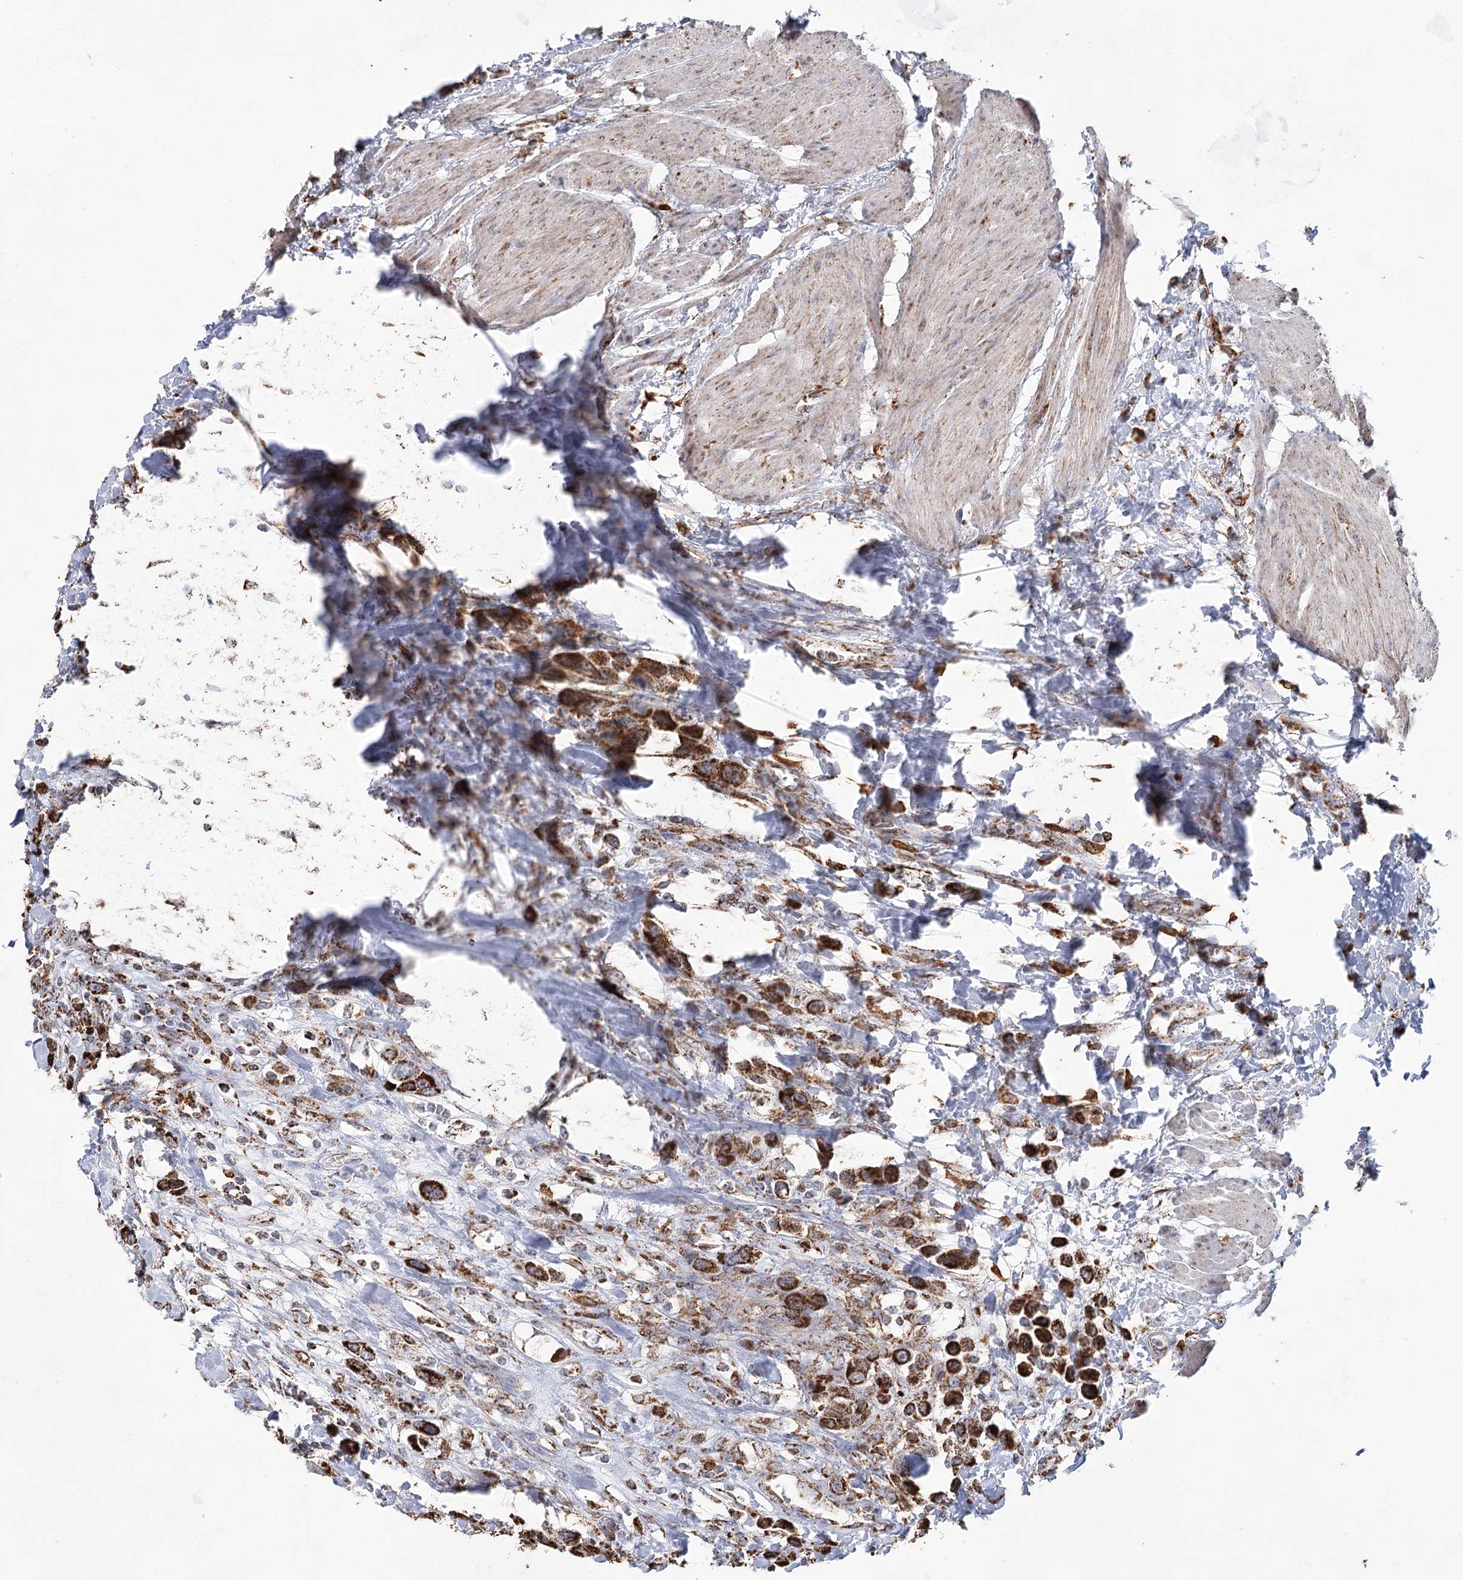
{"staining": {"intensity": "strong", "quantity": ">75%", "location": "cytoplasmic/membranous"}, "tissue": "urothelial cancer", "cell_type": "Tumor cells", "image_type": "cancer", "snomed": [{"axis": "morphology", "description": "Urothelial carcinoma, High grade"}, {"axis": "topography", "description": "Urinary bladder"}], "caption": "Protein staining of urothelial cancer tissue demonstrates strong cytoplasmic/membranous expression in approximately >75% of tumor cells.", "gene": "CWF19L1", "patient": {"sex": "male", "age": 50}}